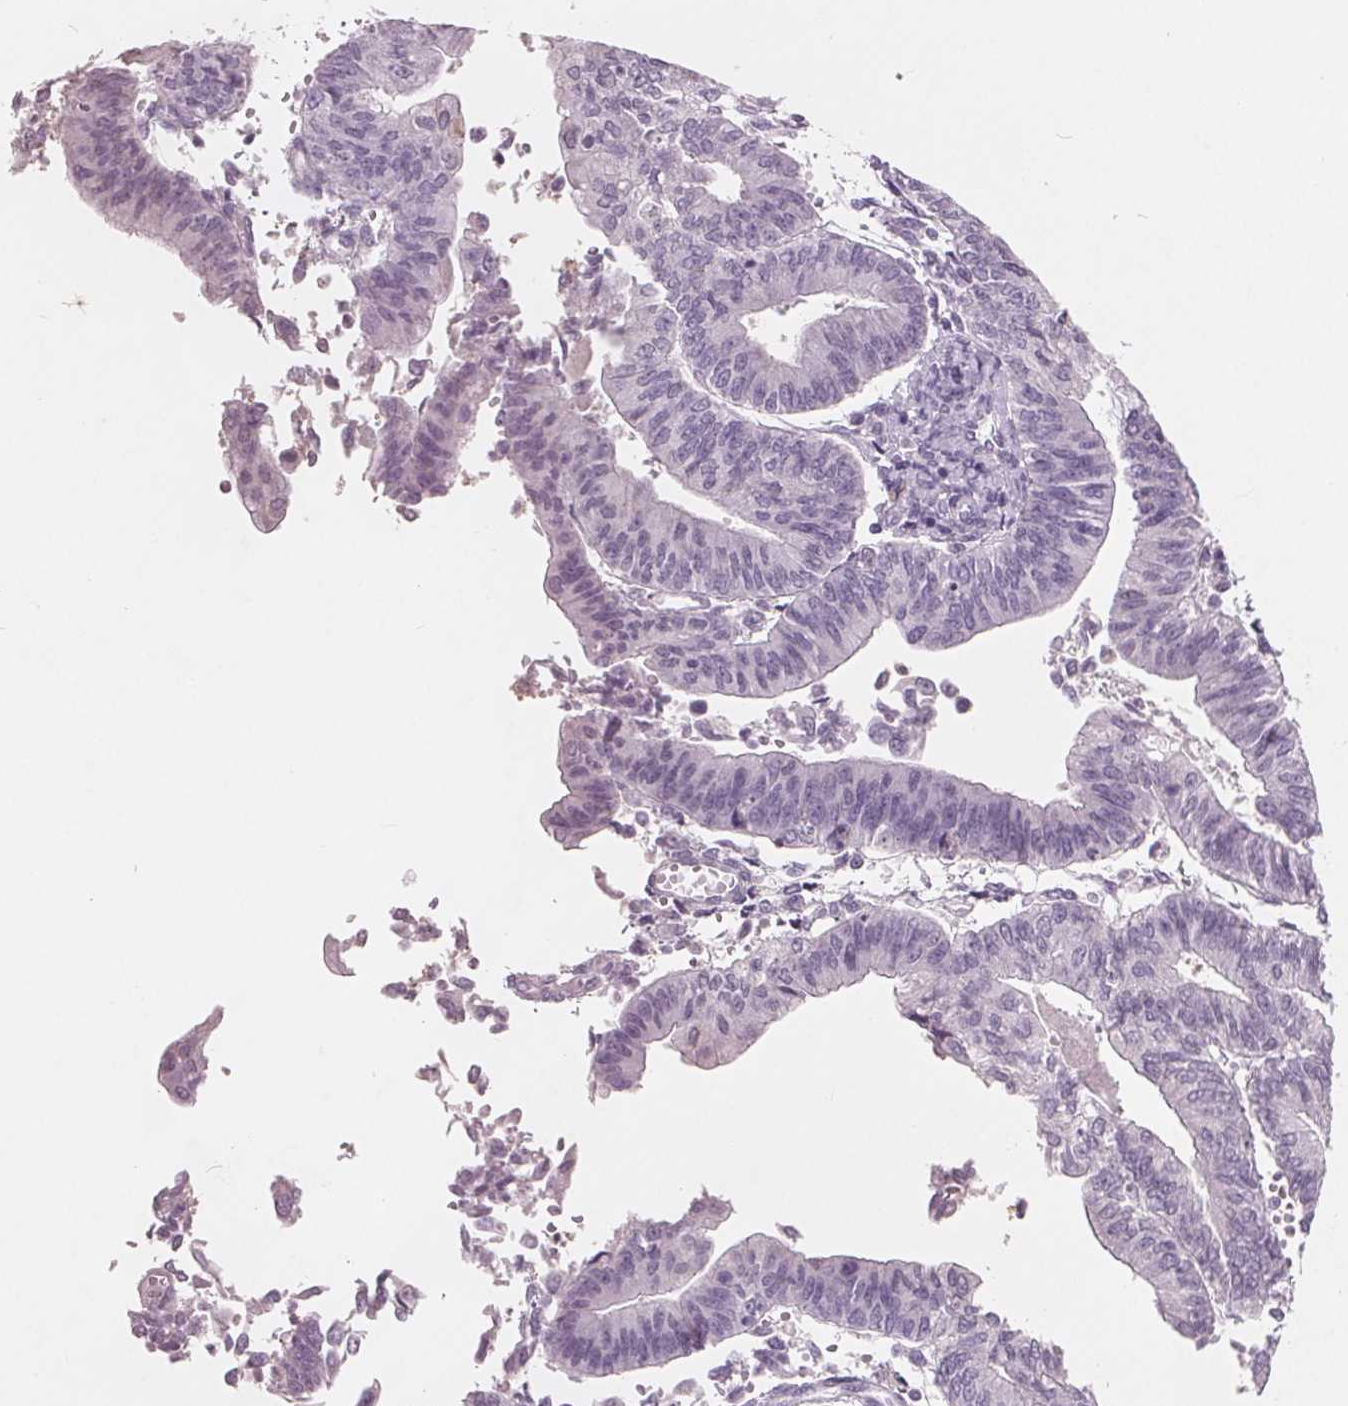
{"staining": {"intensity": "negative", "quantity": "none", "location": "none"}, "tissue": "endometrial cancer", "cell_type": "Tumor cells", "image_type": "cancer", "snomed": [{"axis": "morphology", "description": "Adenocarcinoma, NOS"}, {"axis": "topography", "description": "Endometrium"}], "caption": "Immunohistochemistry micrograph of endometrial cancer (adenocarcinoma) stained for a protein (brown), which exhibits no positivity in tumor cells.", "gene": "PTPN14", "patient": {"sex": "female", "age": 65}}